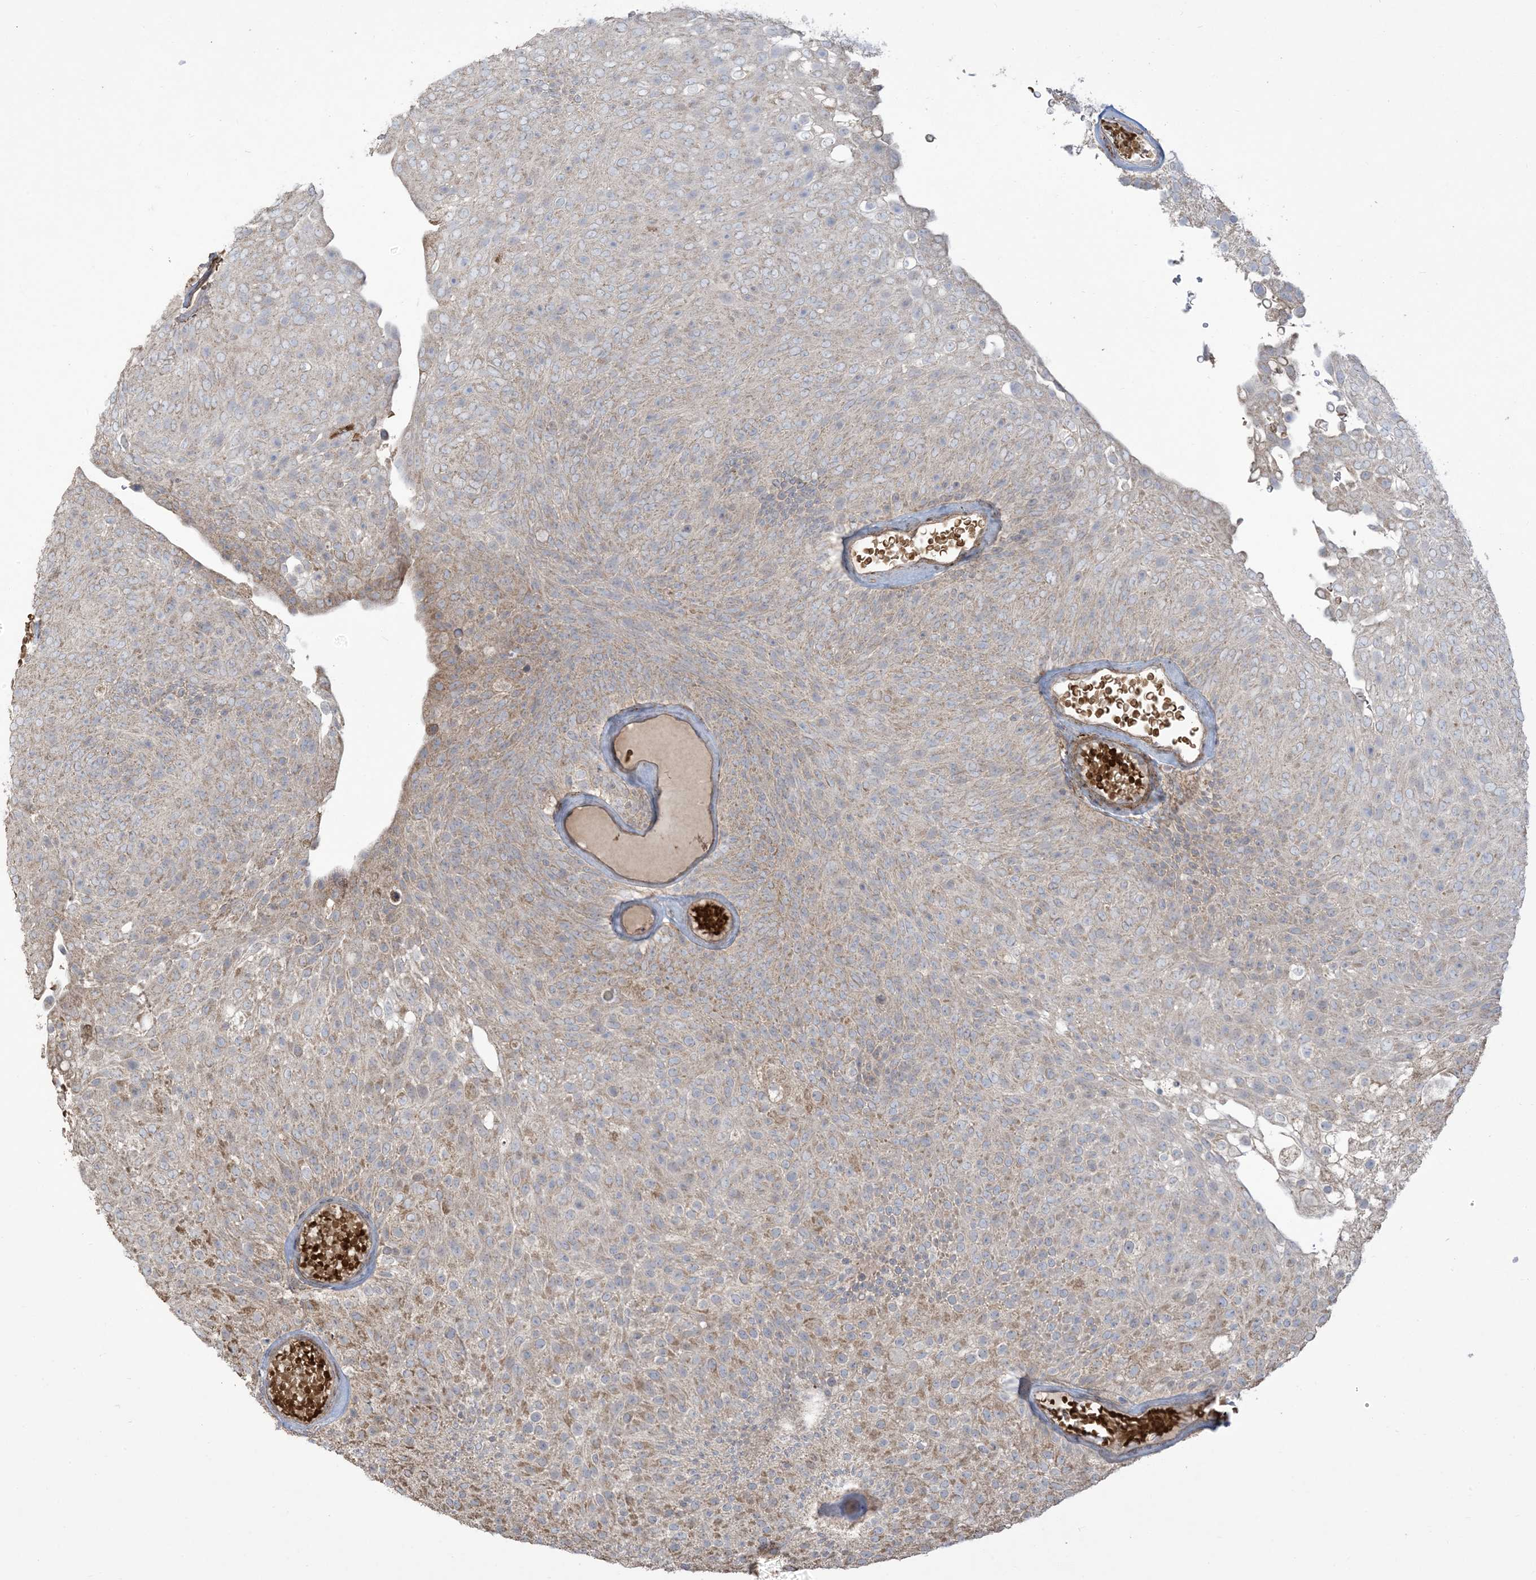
{"staining": {"intensity": "weak", "quantity": "25%-75%", "location": "cytoplasmic/membranous"}, "tissue": "urothelial cancer", "cell_type": "Tumor cells", "image_type": "cancer", "snomed": [{"axis": "morphology", "description": "Urothelial carcinoma, Low grade"}, {"axis": "topography", "description": "Urinary bladder"}], "caption": "Approximately 25%-75% of tumor cells in human urothelial carcinoma (low-grade) exhibit weak cytoplasmic/membranous protein positivity as visualized by brown immunohistochemical staining.", "gene": "KLHL18", "patient": {"sex": "male", "age": 78}}